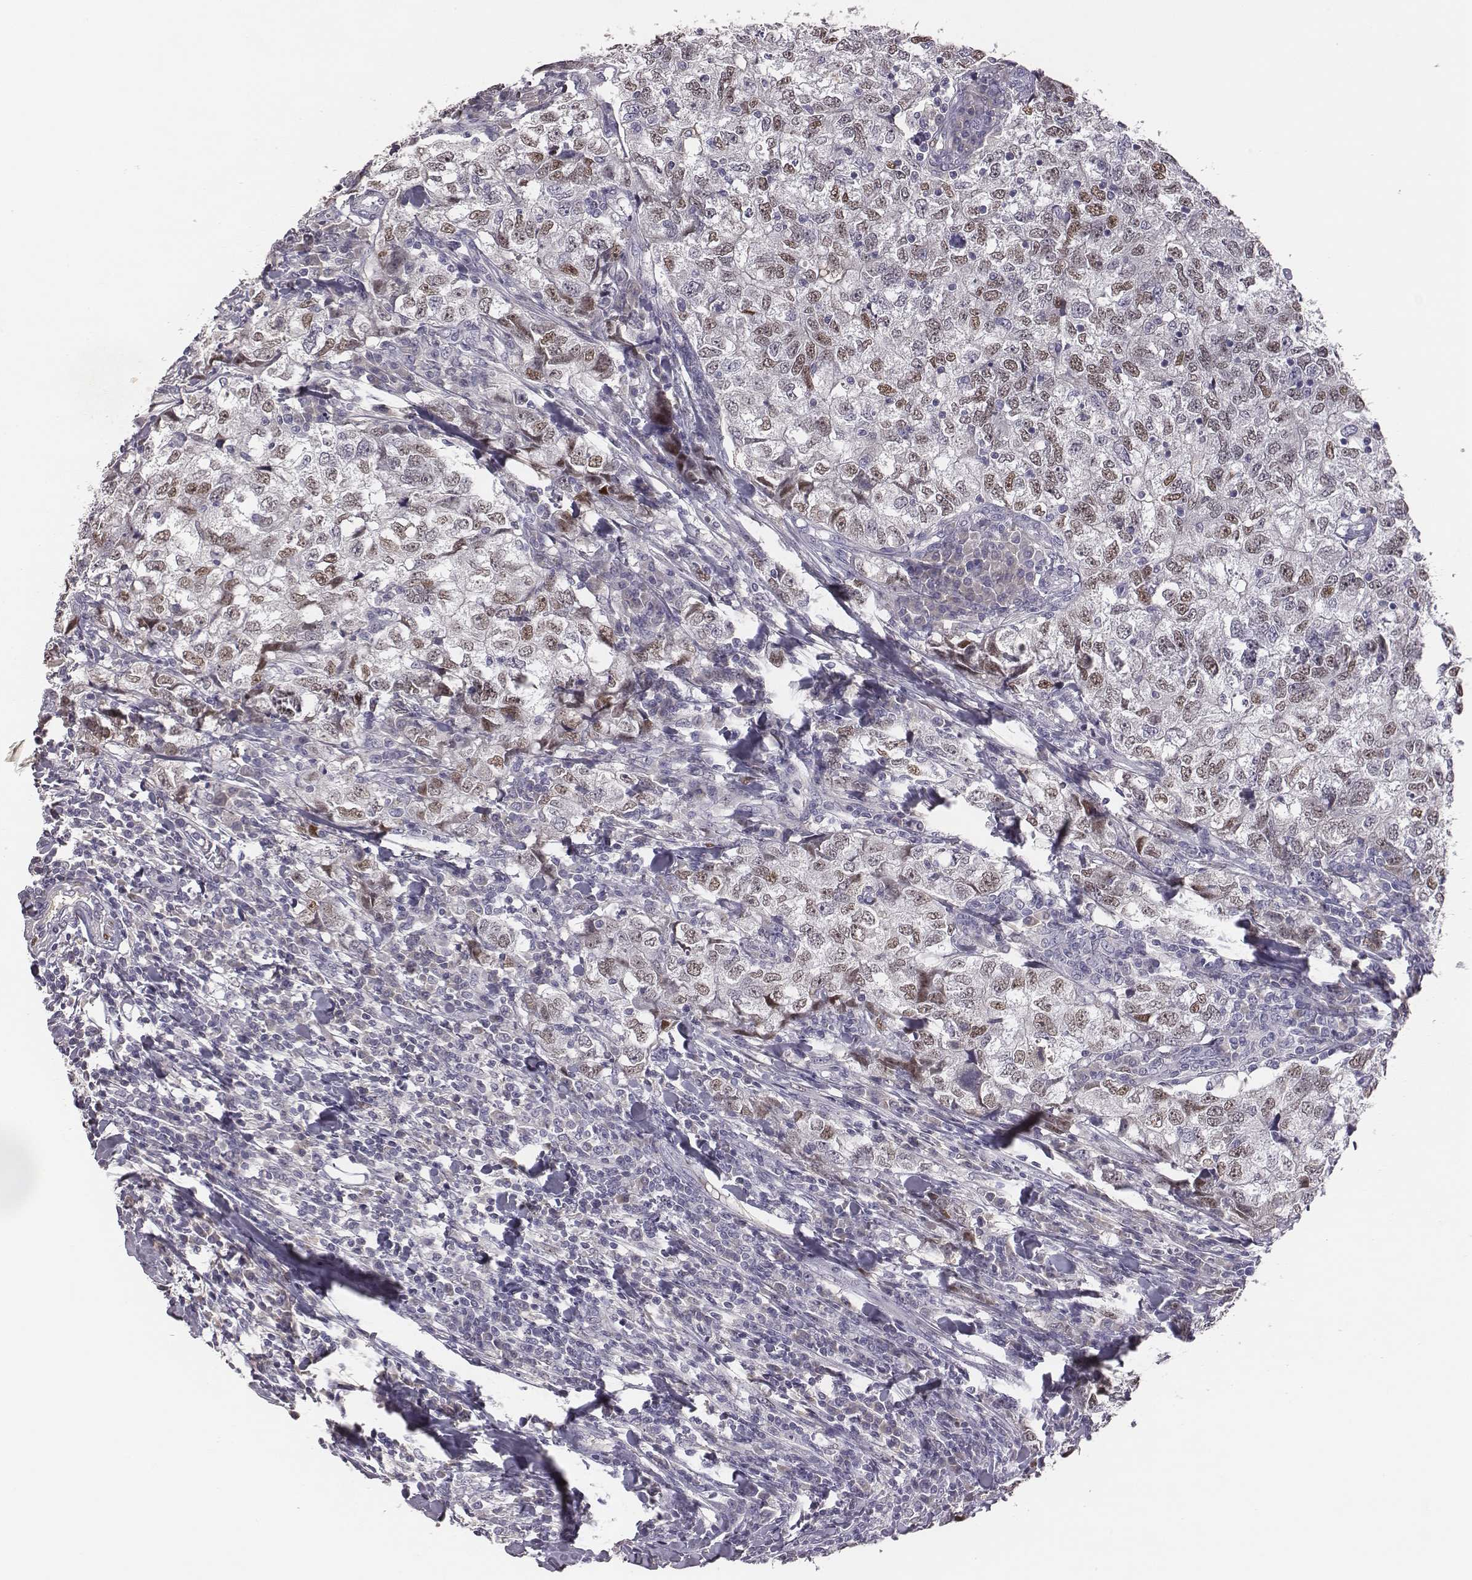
{"staining": {"intensity": "weak", "quantity": ">75%", "location": "nuclear"}, "tissue": "breast cancer", "cell_type": "Tumor cells", "image_type": "cancer", "snomed": [{"axis": "morphology", "description": "Duct carcinoma"}, {"axis": "topography", "description": "Breast"}], "caption": "Tumor cells demonstrate weak nuclear staining in about >75% of cells in breast cancer.", "gene": "EN1", "patient": {"sex": "female", "age": 30}}